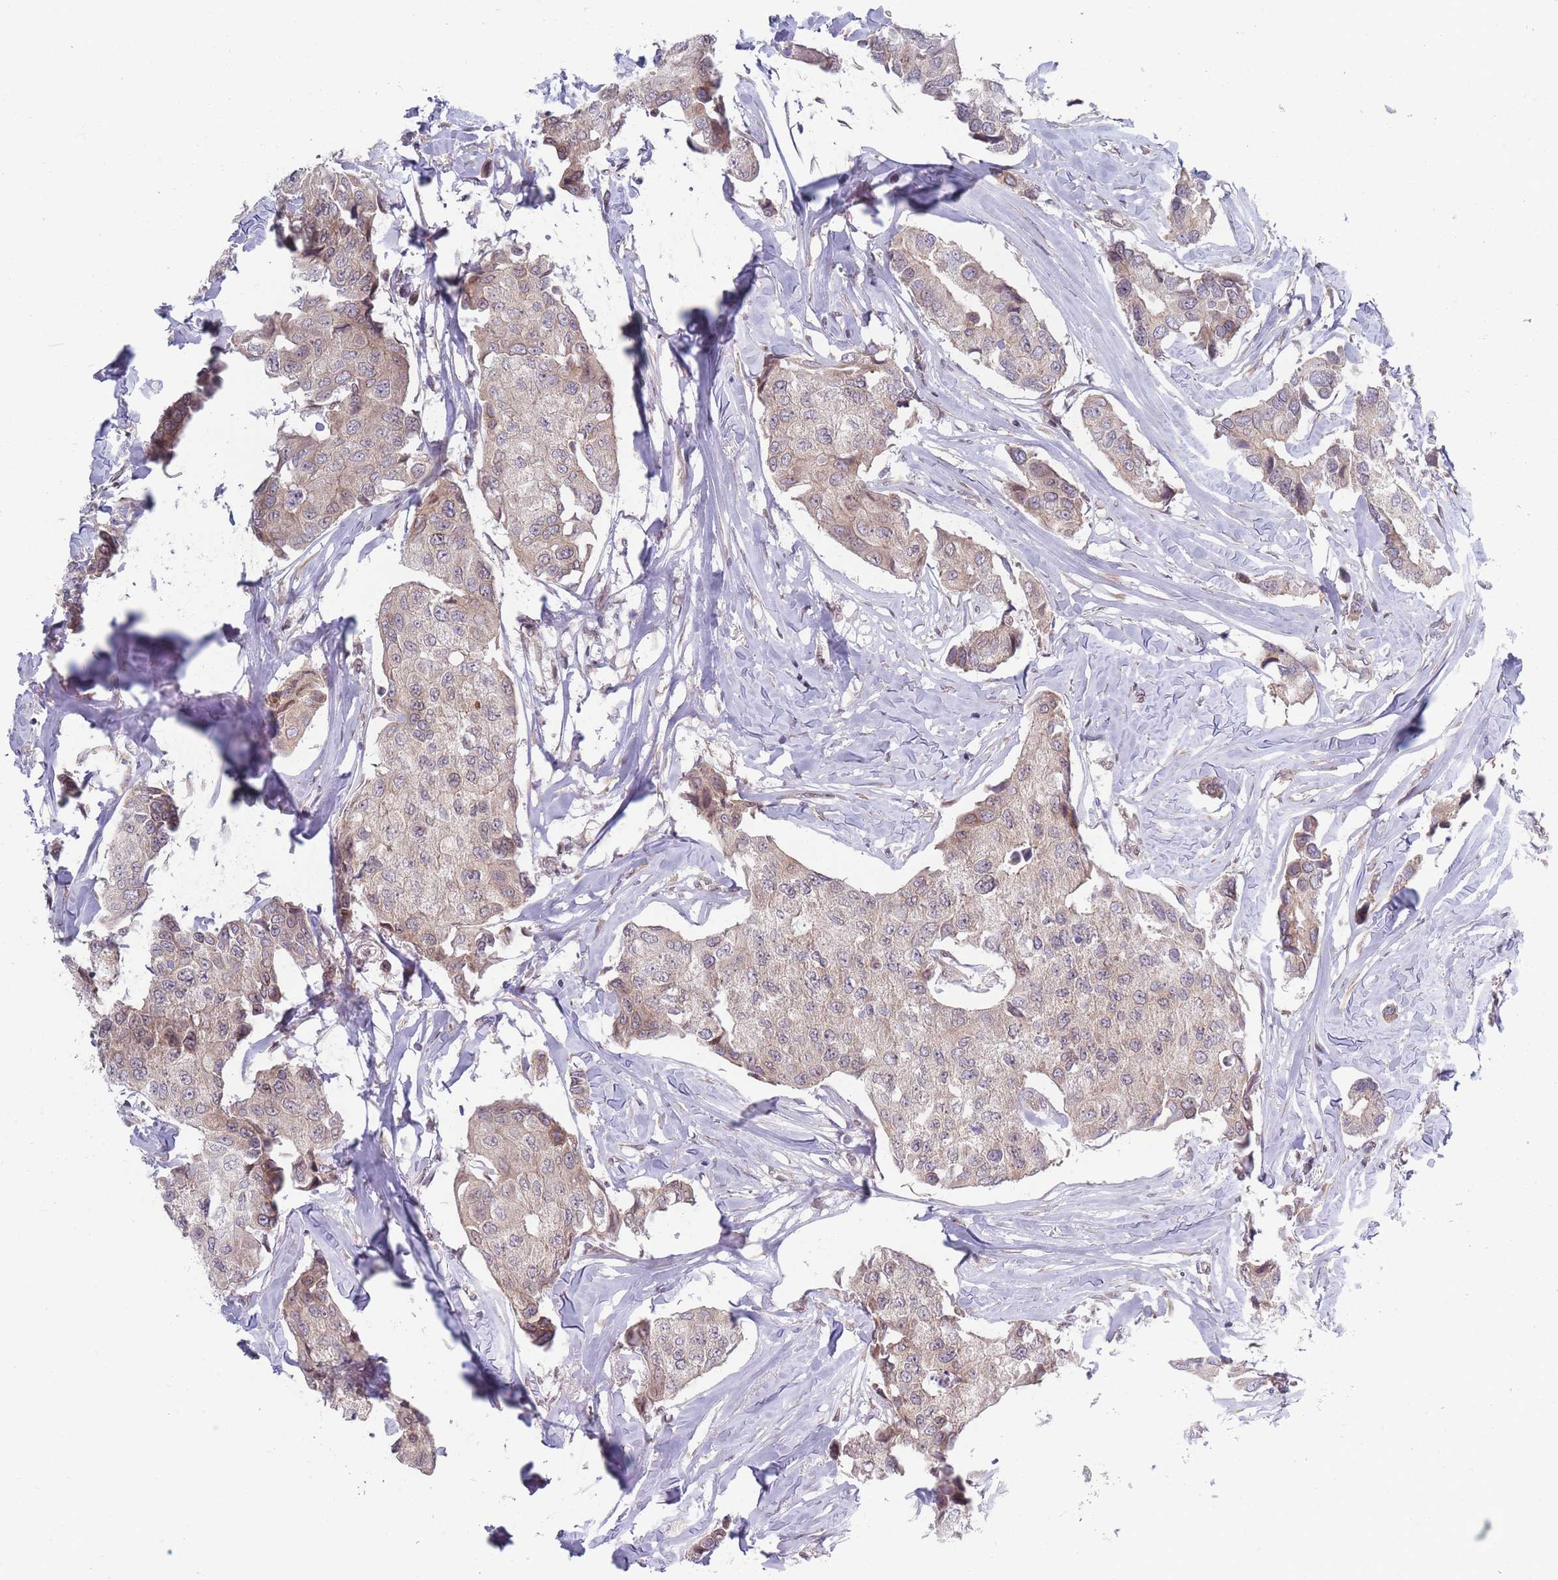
{"staining": {"intensity": "moderate", "quantity": "<25%", "location": "cytoplasmic/membranous"}, "tissue": "breast cancer", "cell_type": "Tumor cells", "image_type": "cancer", "snomed": [{"axis": "morphology", "description": "Duct carcinoma"}, {"axis": "topography", "description": "Breast"}], "caption": "Breast cancer tissue exhibits moderate cytoplasmic/membranous expression in about <25% of tumor cells, visualized by immunohistochemistry. The staining was performed using DAB, with brown indicating positive protein expression. Nuclei are stained blue with hematoxylin.", "gene": "VRK2", "patient": {"sex": "female", "age": 80}}